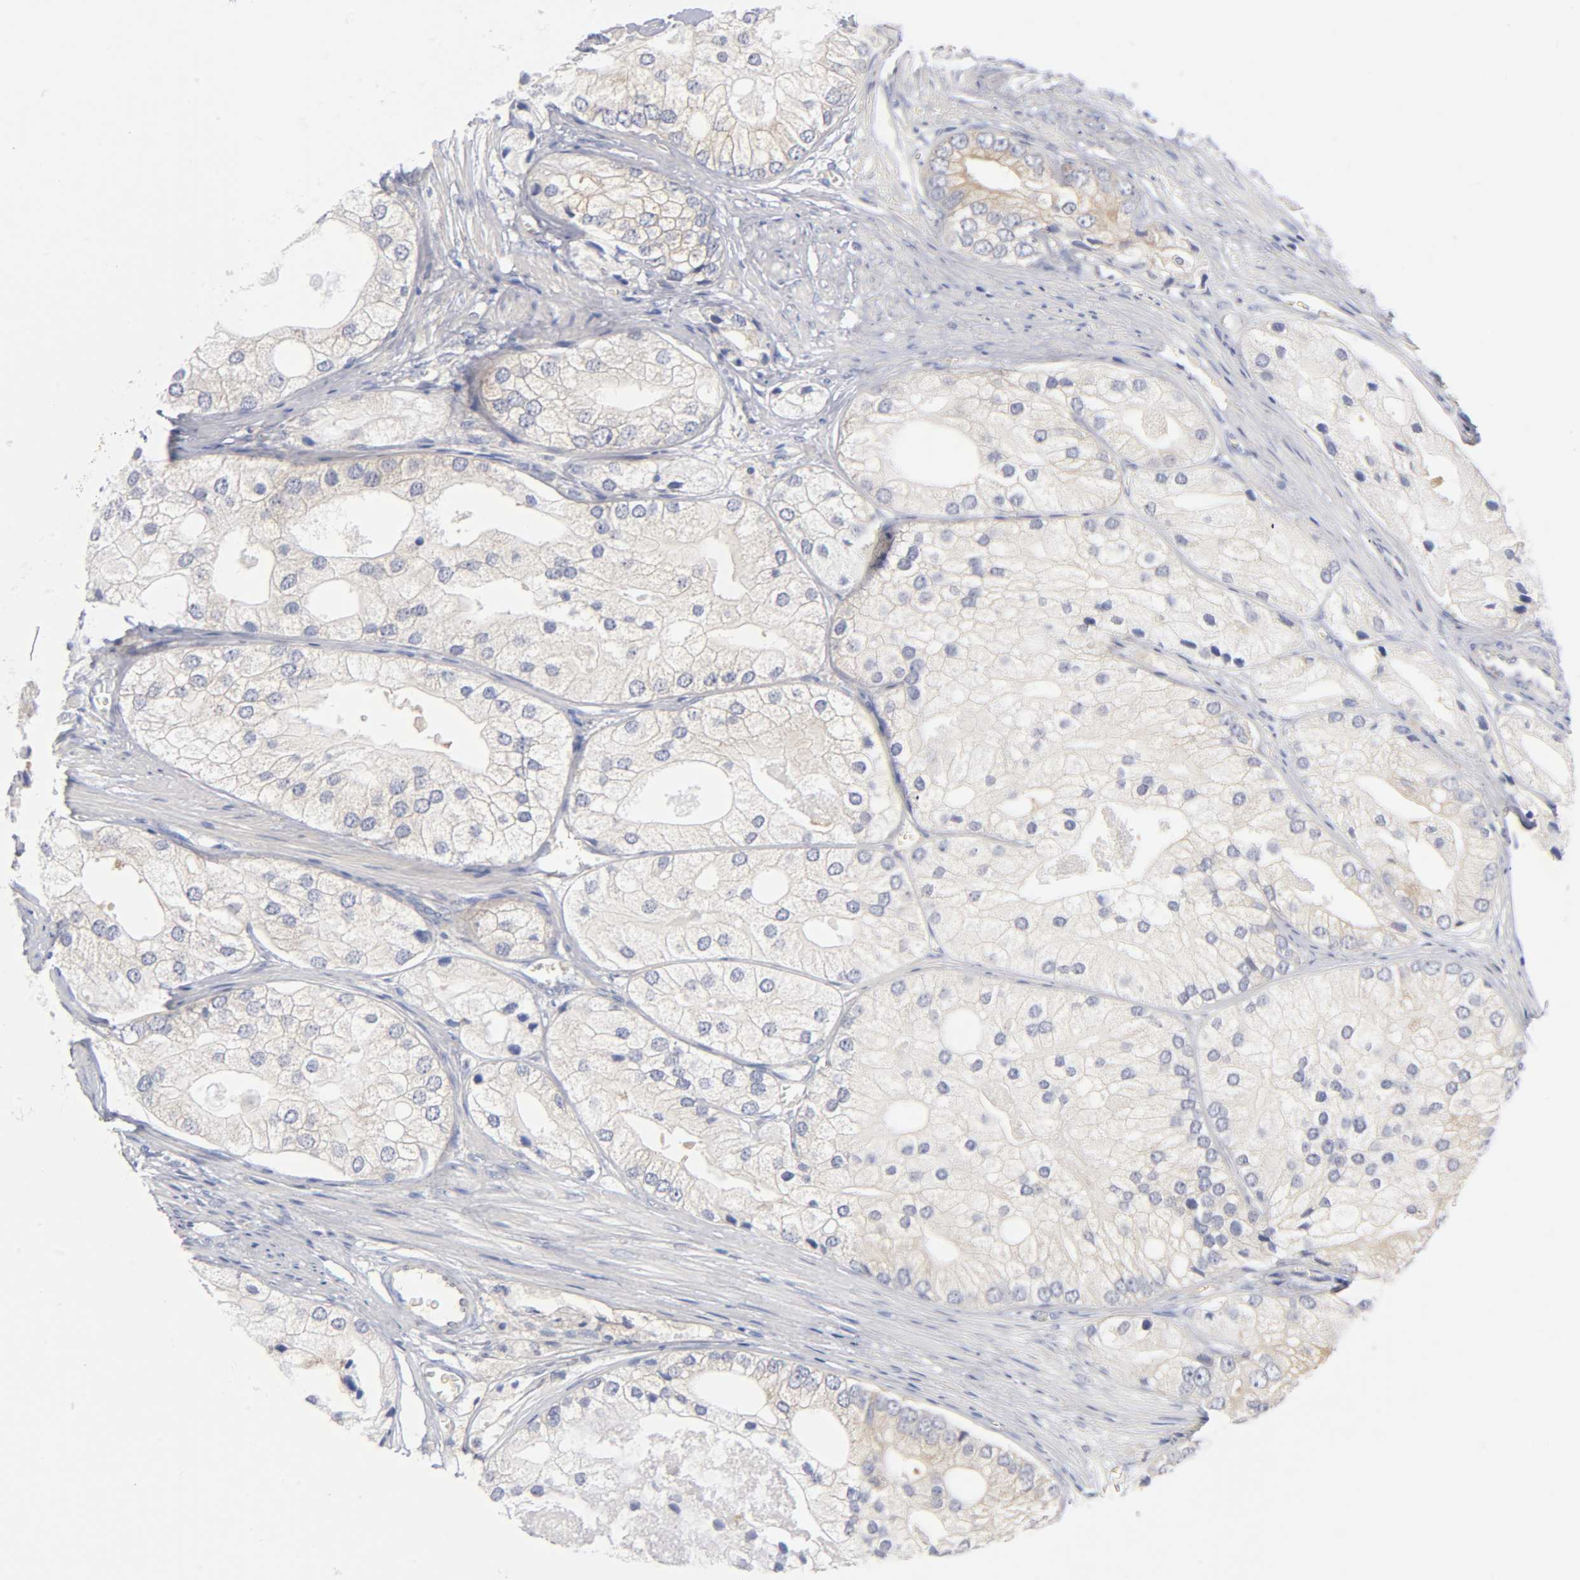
{"staining": {"intensity": "weak", "quantity": "25%-75%", "location": "cytoplasmic/membranous"}, "tissue": "prostate cancer", "cell_type": "Tumor cells", "image_type": "cancer", "snomed": [{"axis": "morphology", "description": "Adenocarcinoma, Low grade"}, {"axis": "topography", "description": "Prostate"}], "caption": "Immunohistochemistry (IHC) staining of low-grade adenocarcinoma (prostate), which shows low levels of weak cytoplasmic/membranous expression in about 25%-75% of tumor cells indicating weak cytoplasmic/membranous protein expression. The staining was performed using DAB (brown) for protein detection and nuclei were counterstained in hematoxylin (blue).", "gene": "CD86", "patient": {"sex": "male", "age": 69}}